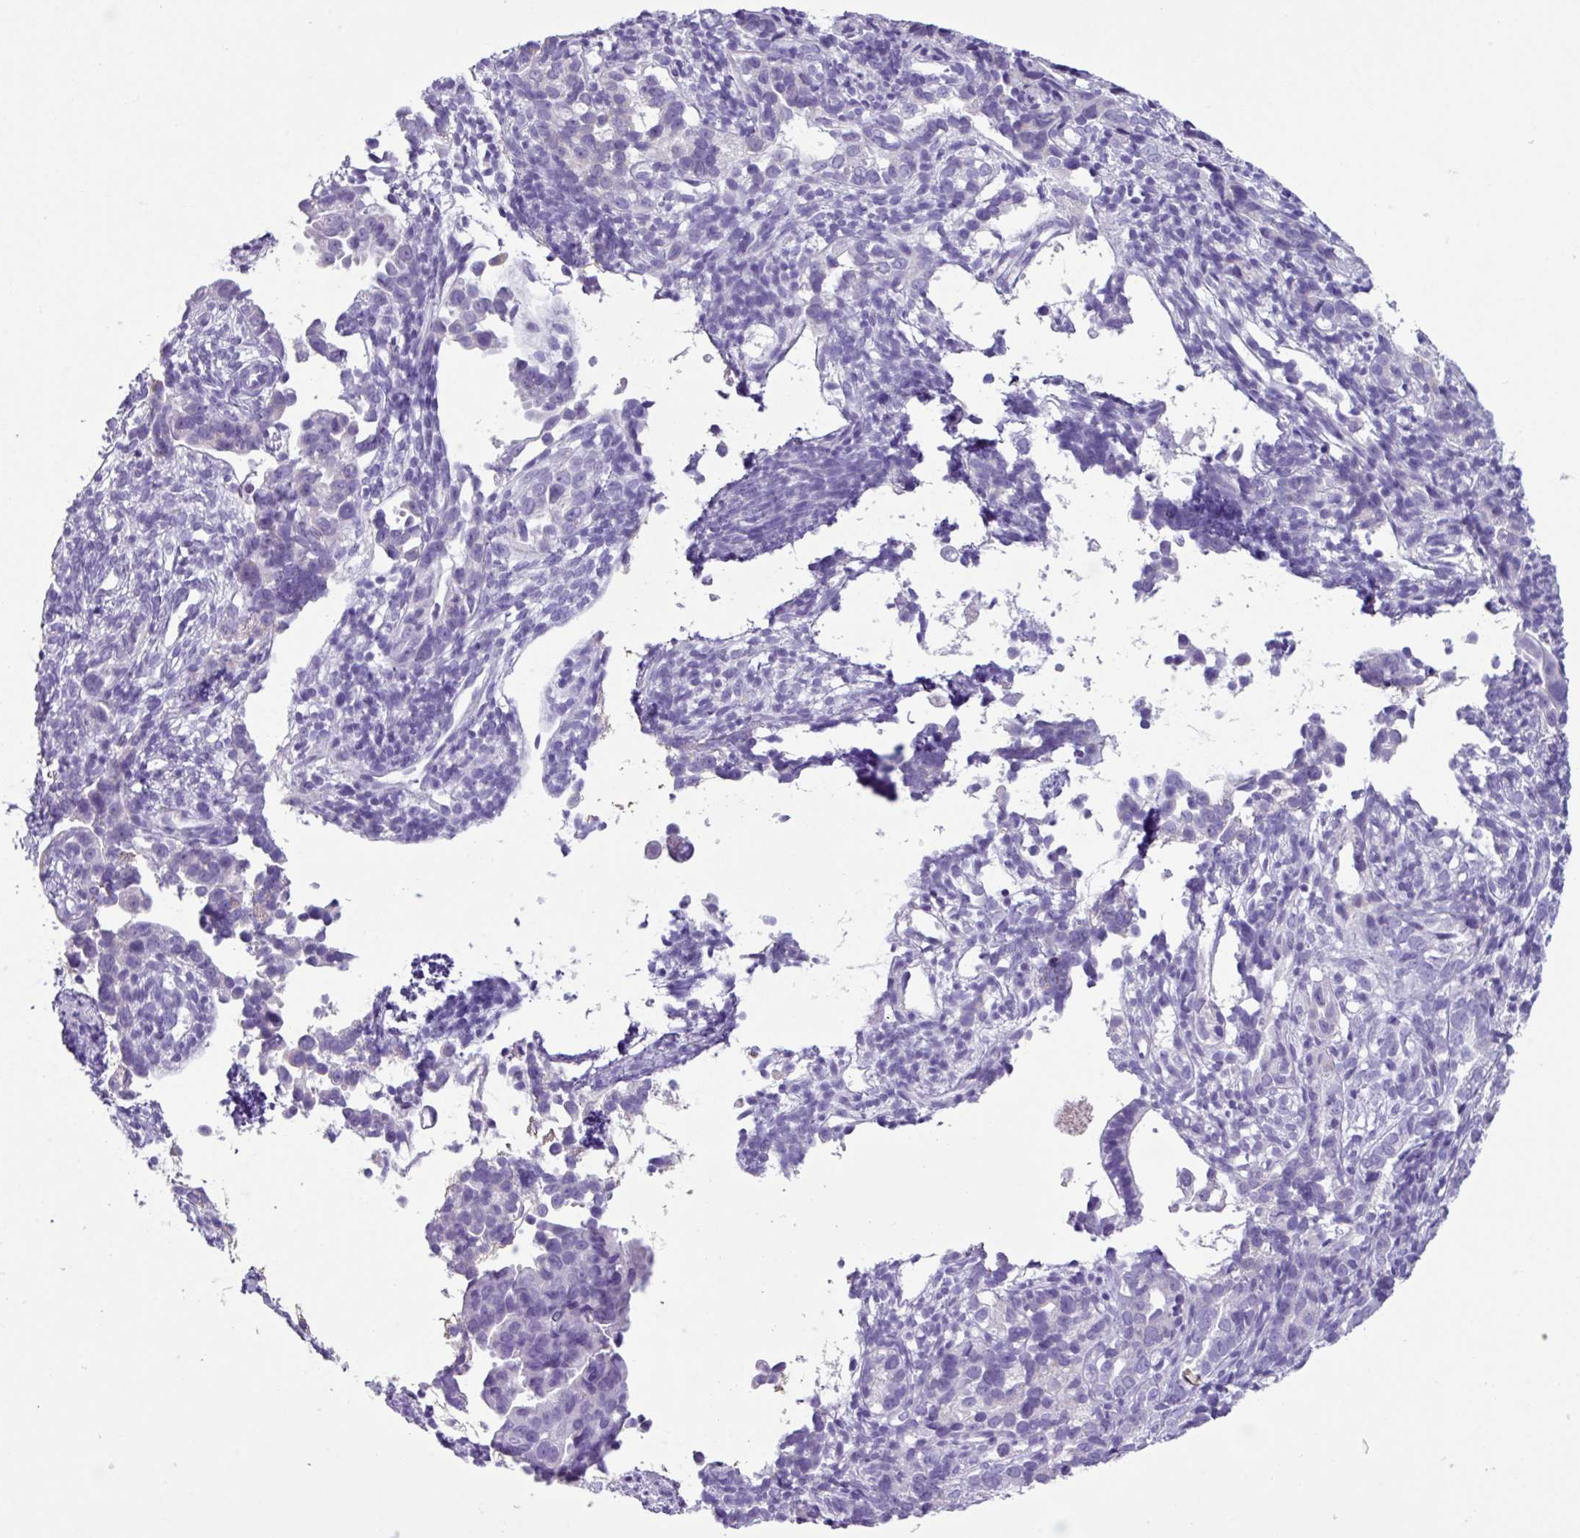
{"staining": {"intensity": "negative", "quantity": "none", "location": "none"}, "tissue": "endometrial cancer", "cell_type": "Tumor cells", "image_type": "cancer", "snomed": [{"axis": "morphology", "description": "Adenocarcinoma, NOS"}, {"axis": "topography", "description": "Endometrium"}], "caption": "High magnification brightfield microscopy of endometrial adenocarcinoma stained with DAB (brown) and counterstained with hematoxylin (blue): tumor cells show no significant positivity.", "gene": "AGO3", "patient": {"sex": "female", "age": 57}}